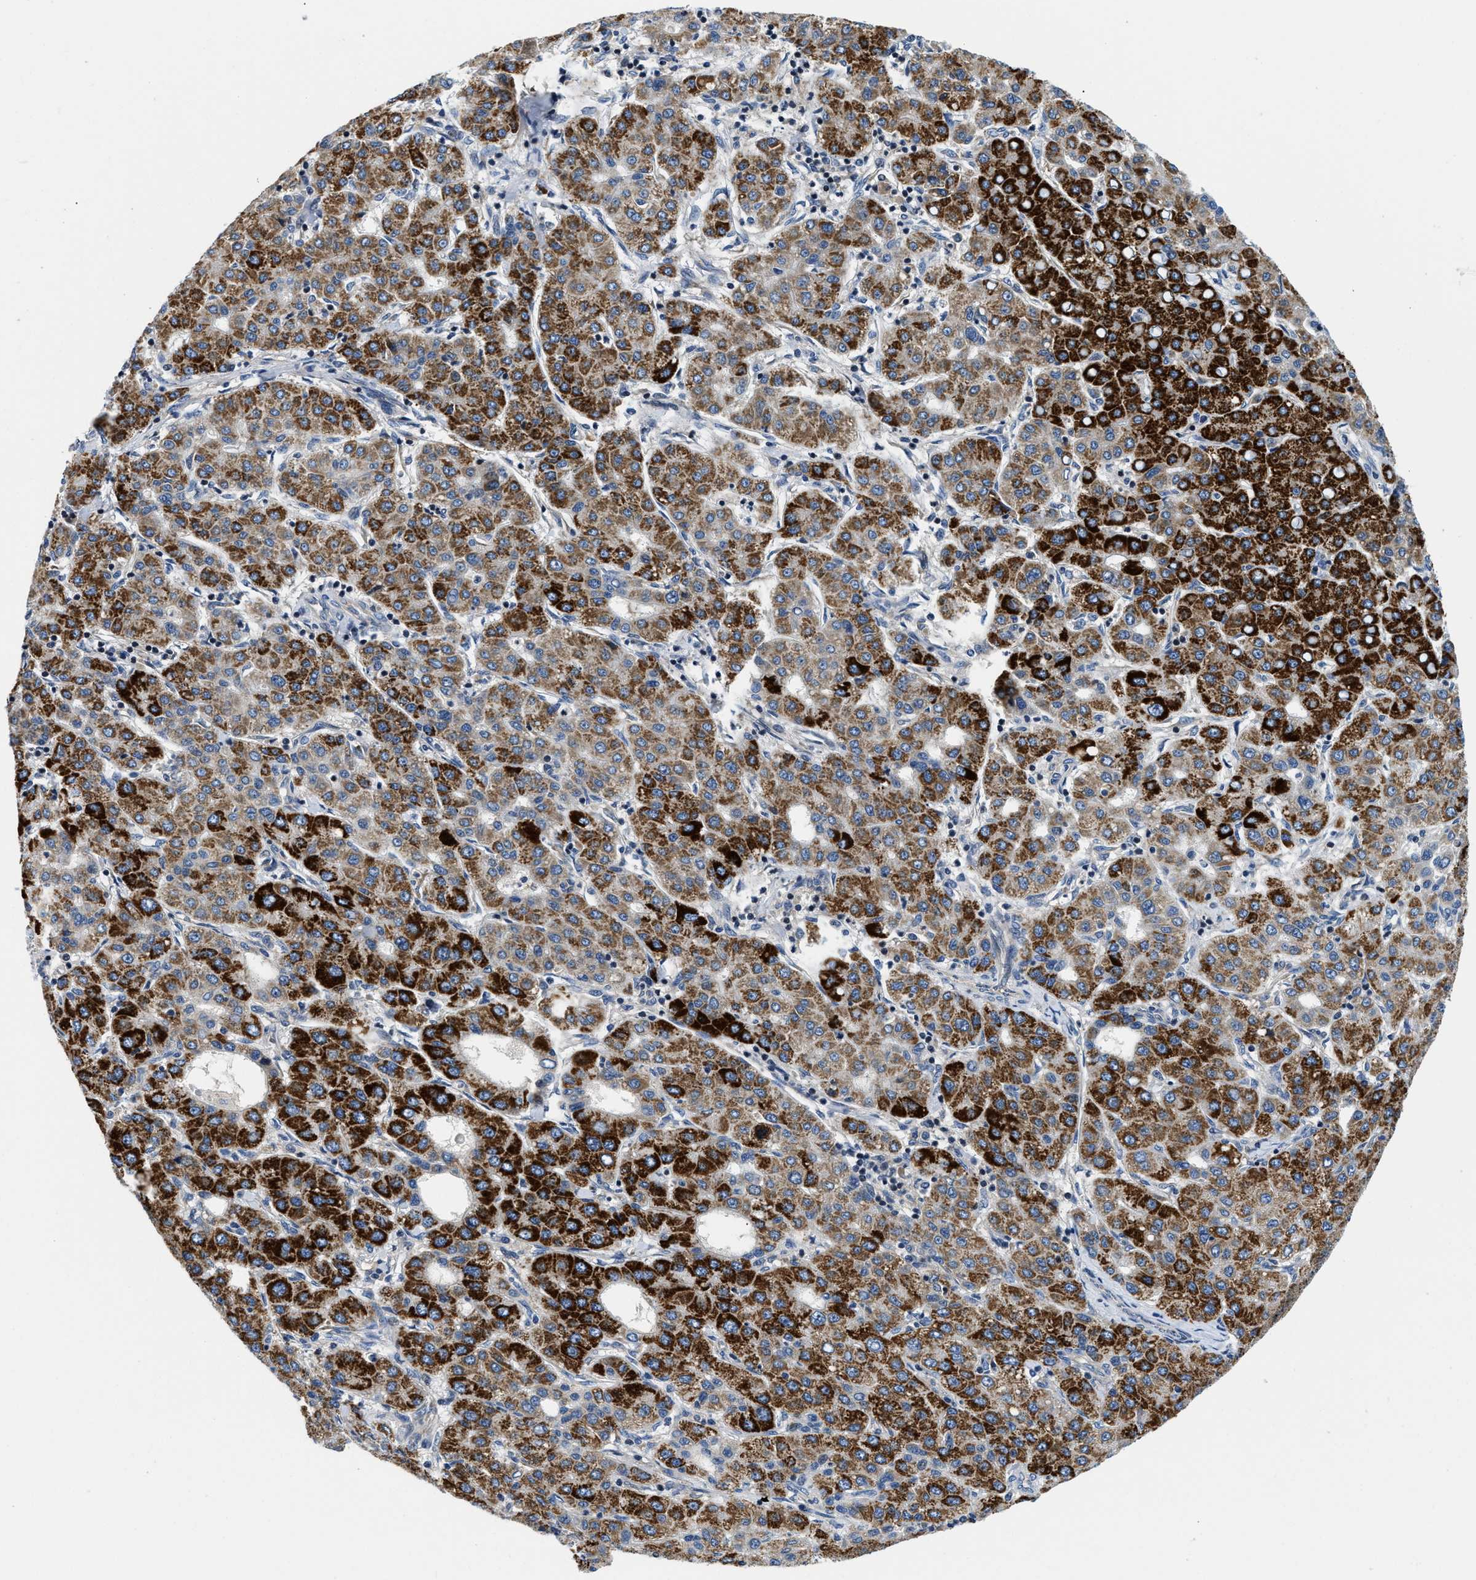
{"staining": {"intensity": "strong", "quantity": "25%-75%", "location": "cytoplasmic/membranous"}, "tissue": "liver cancer", "cell_type": "Tumor cells", "image_type": "cancer", "snomed": [{"axis": "morphology", "description": "Carcinoma, Hepatocellular, NOS"}, {"axis": "topography", "description": "Liver"}], "caption": "Protein staining shows strong cytoplasmic/membranous staining in approximately 25%-75% of tumor cells in liver hepatocellular carcinoma.", "gene": "IKBKE", "patient": {"sex": "male", "age": 65}}